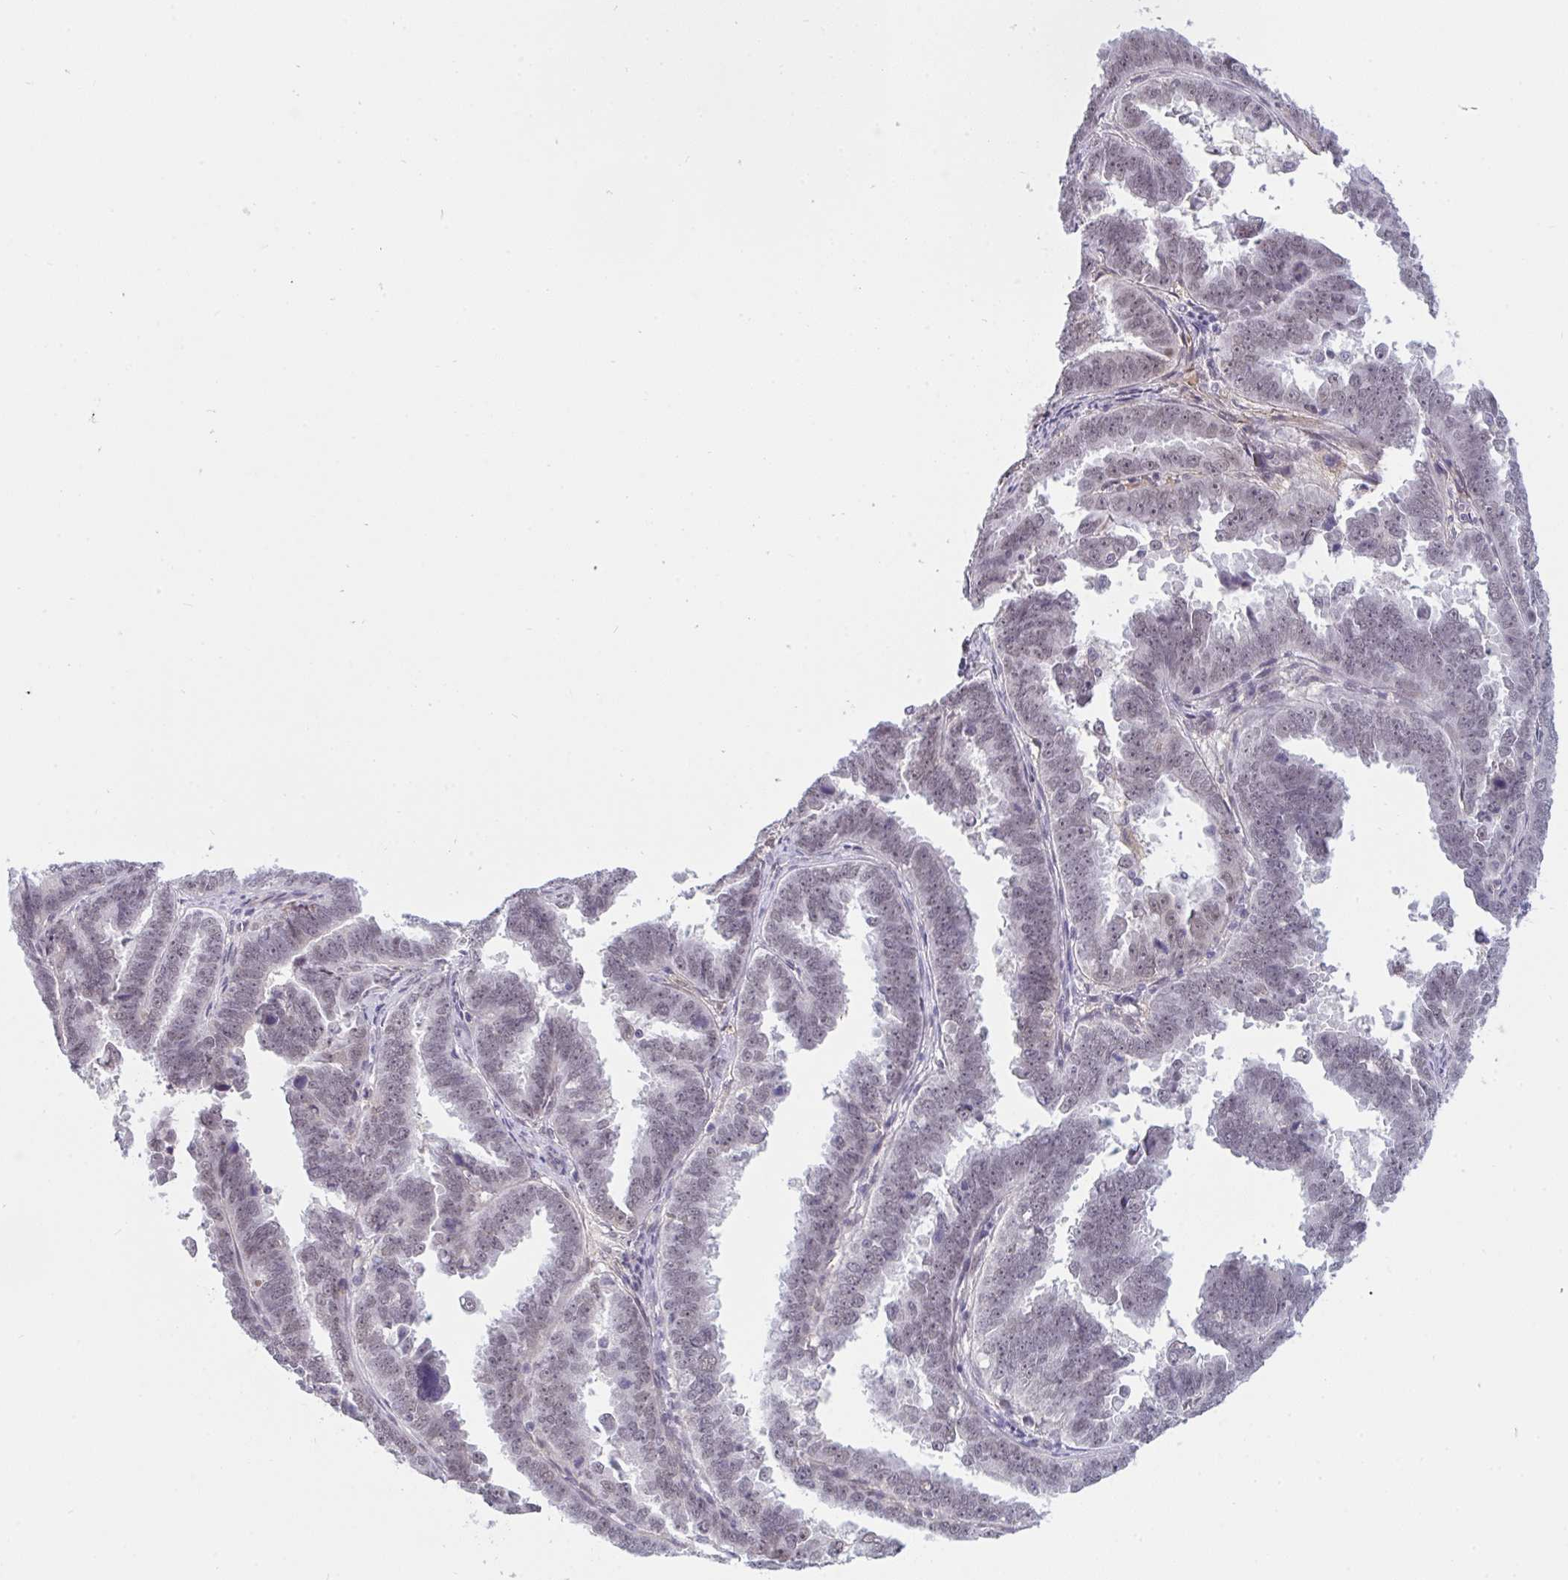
{"staining": {"intensity": "weak", "quantity": "25%-75%", "location": "nuclear"}, "tissue": "endometrial cancer", "cell_type": "Tumor cells", "image_type": "cancer", "snomed": [{"axis": "morphology", "description": "Adenocarcinoma, NOS"}, {"axis": "topography", "description": "Endometrium"}], "caption": "Human adenocarcinoma (endometrial) stained with a brown dye displays weak nuclear positive staining in about 25%-75% of tumor cells.", "gene": "DSCAML1", "patient": {"sex": "female", "age": 75}}